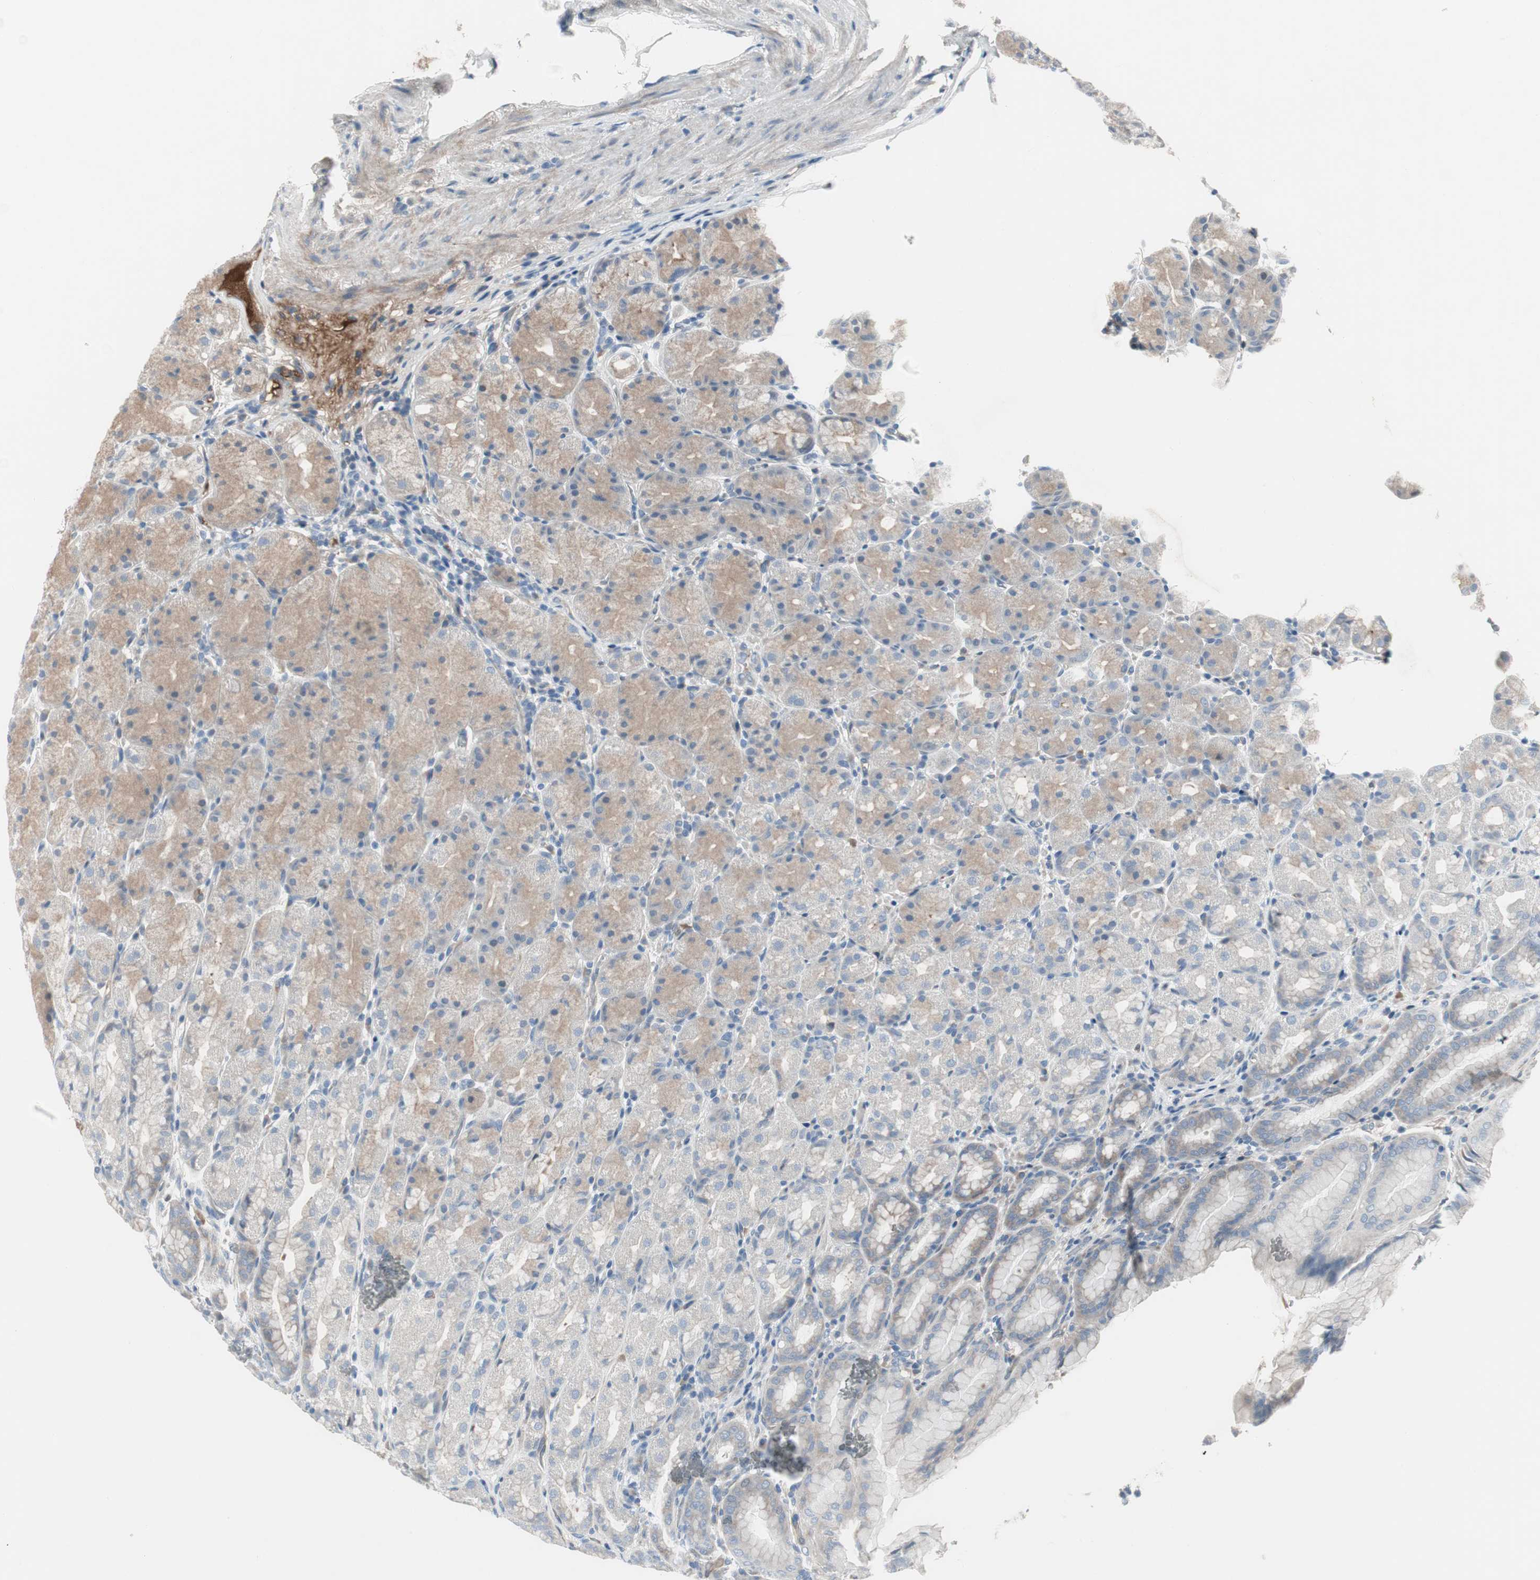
{"staining": {"intensity": "strong", "quantity": "<25%", "location": "cytoplasmic/membranous"}, "tissue": "stomach", "cell_type": "Glandular cells", "image_type": "normal", "snomed": [{"axis": "morphology", "description": "Normal tissue, NOS"}, {"axis": "topography", "description": "Stomach, upper"}], "caption": "Immunohistochemical staining of benign human stomach demonstrates strong cytoplasmic/membranous protein expression in about <25% of glandular cells.", "gene": "PIGR", "patient": {"sex": "male", "age": 68}}